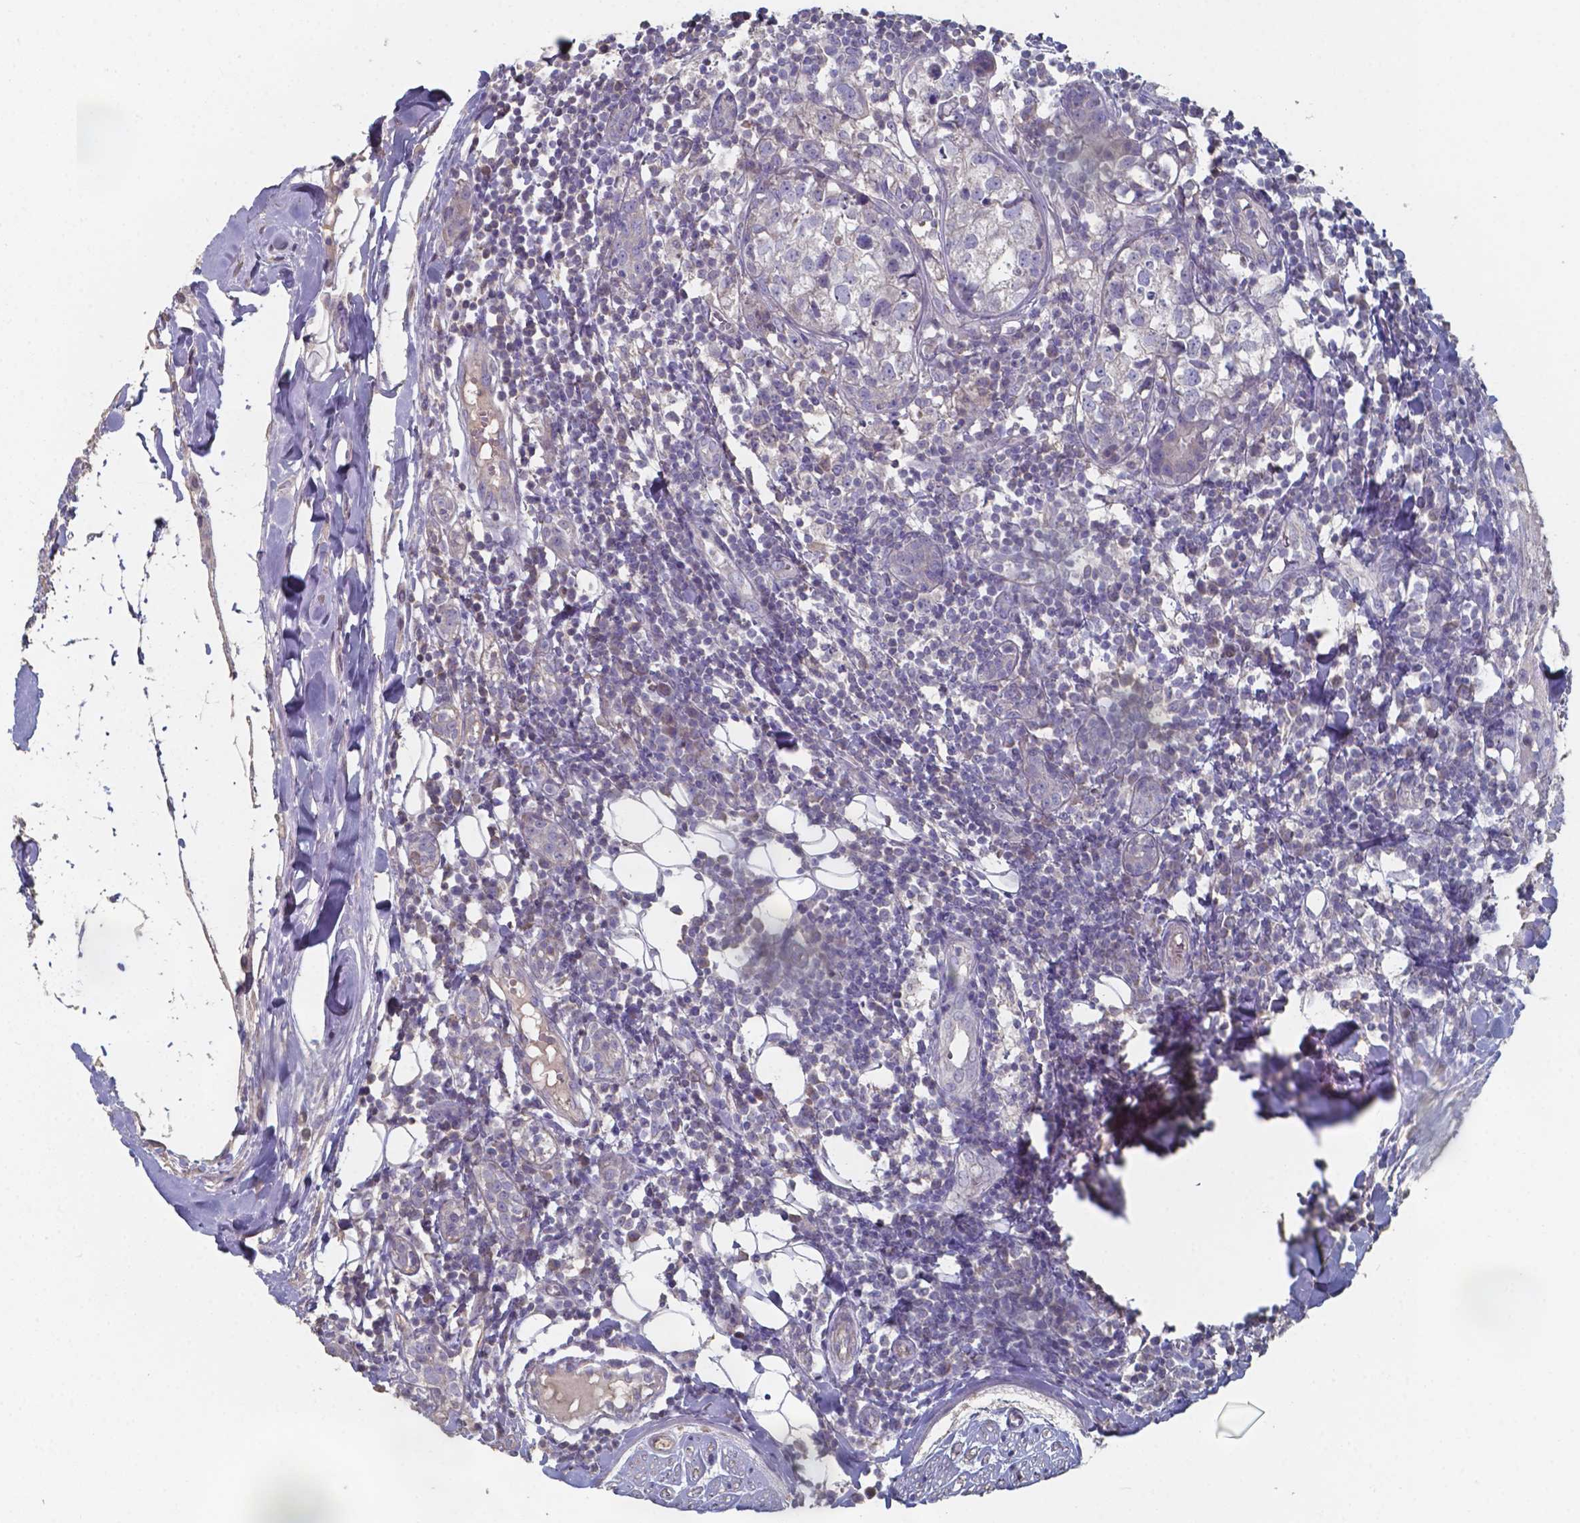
{"staining": {"intensity": "negative", "quantity": "none", "location": "none"}, "tissue": "breast cancer", "cell_type": "Tumor cells", "image_type": "cancer", "snomed": [{"axis": "morphology", "description": "Duct carcinoma"}, {"axis": "topography", "description": "Breast"}], "caption": "This is an IHC micrograph of infiltrating ductal carcinoma (breast). There is no expression in tumor cells.", "gene": "FOXJ1", "patient": {"sex": "female", "age": 30}}